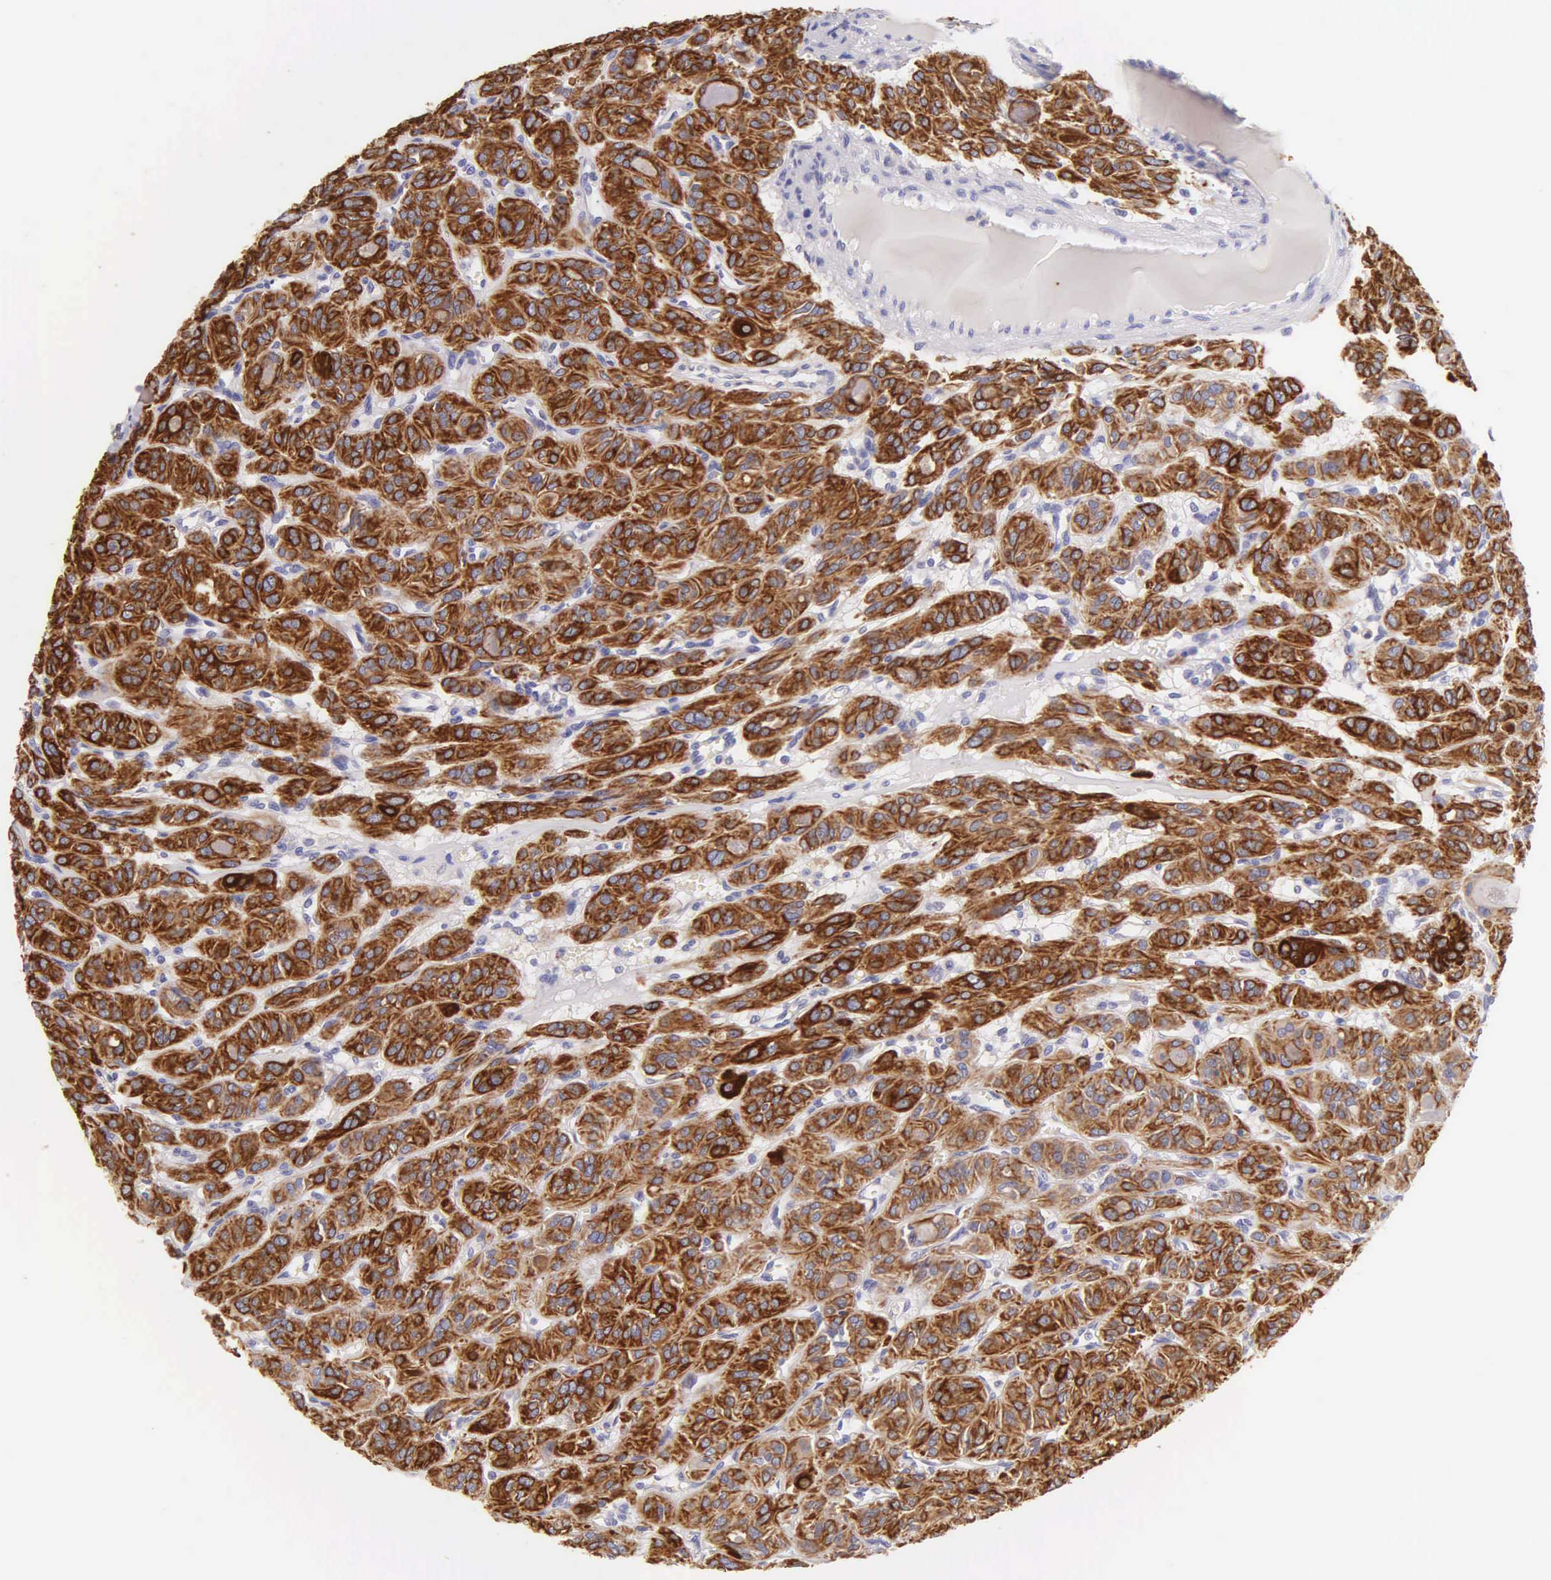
{"staining": {"intensity": "strong", "quantity": ">75%", "location": "cytoplasmic/membranous"}, "tissue": "thyroid cancer", "cell_type": "Tumor cells", "image_type": "cancer", "snomed": [{"axis": "morphology", "description": "Follicular adenoma carcinoma, NOS"}, {"axis": "topography", "description": "Thyroid gland"}], "caption": "Tumor cells show high levels of strong cytoplasmic/membranous positivity in about >75% of cells in human thyroid follicular adenoma carcinoma. The protein is stained brown, and the nuclei are stained in blue (DAB IHC with brightfield microscopy, high magnification).", "gene": "KRT17", "patient": {"sex": "female", "age": 71}}